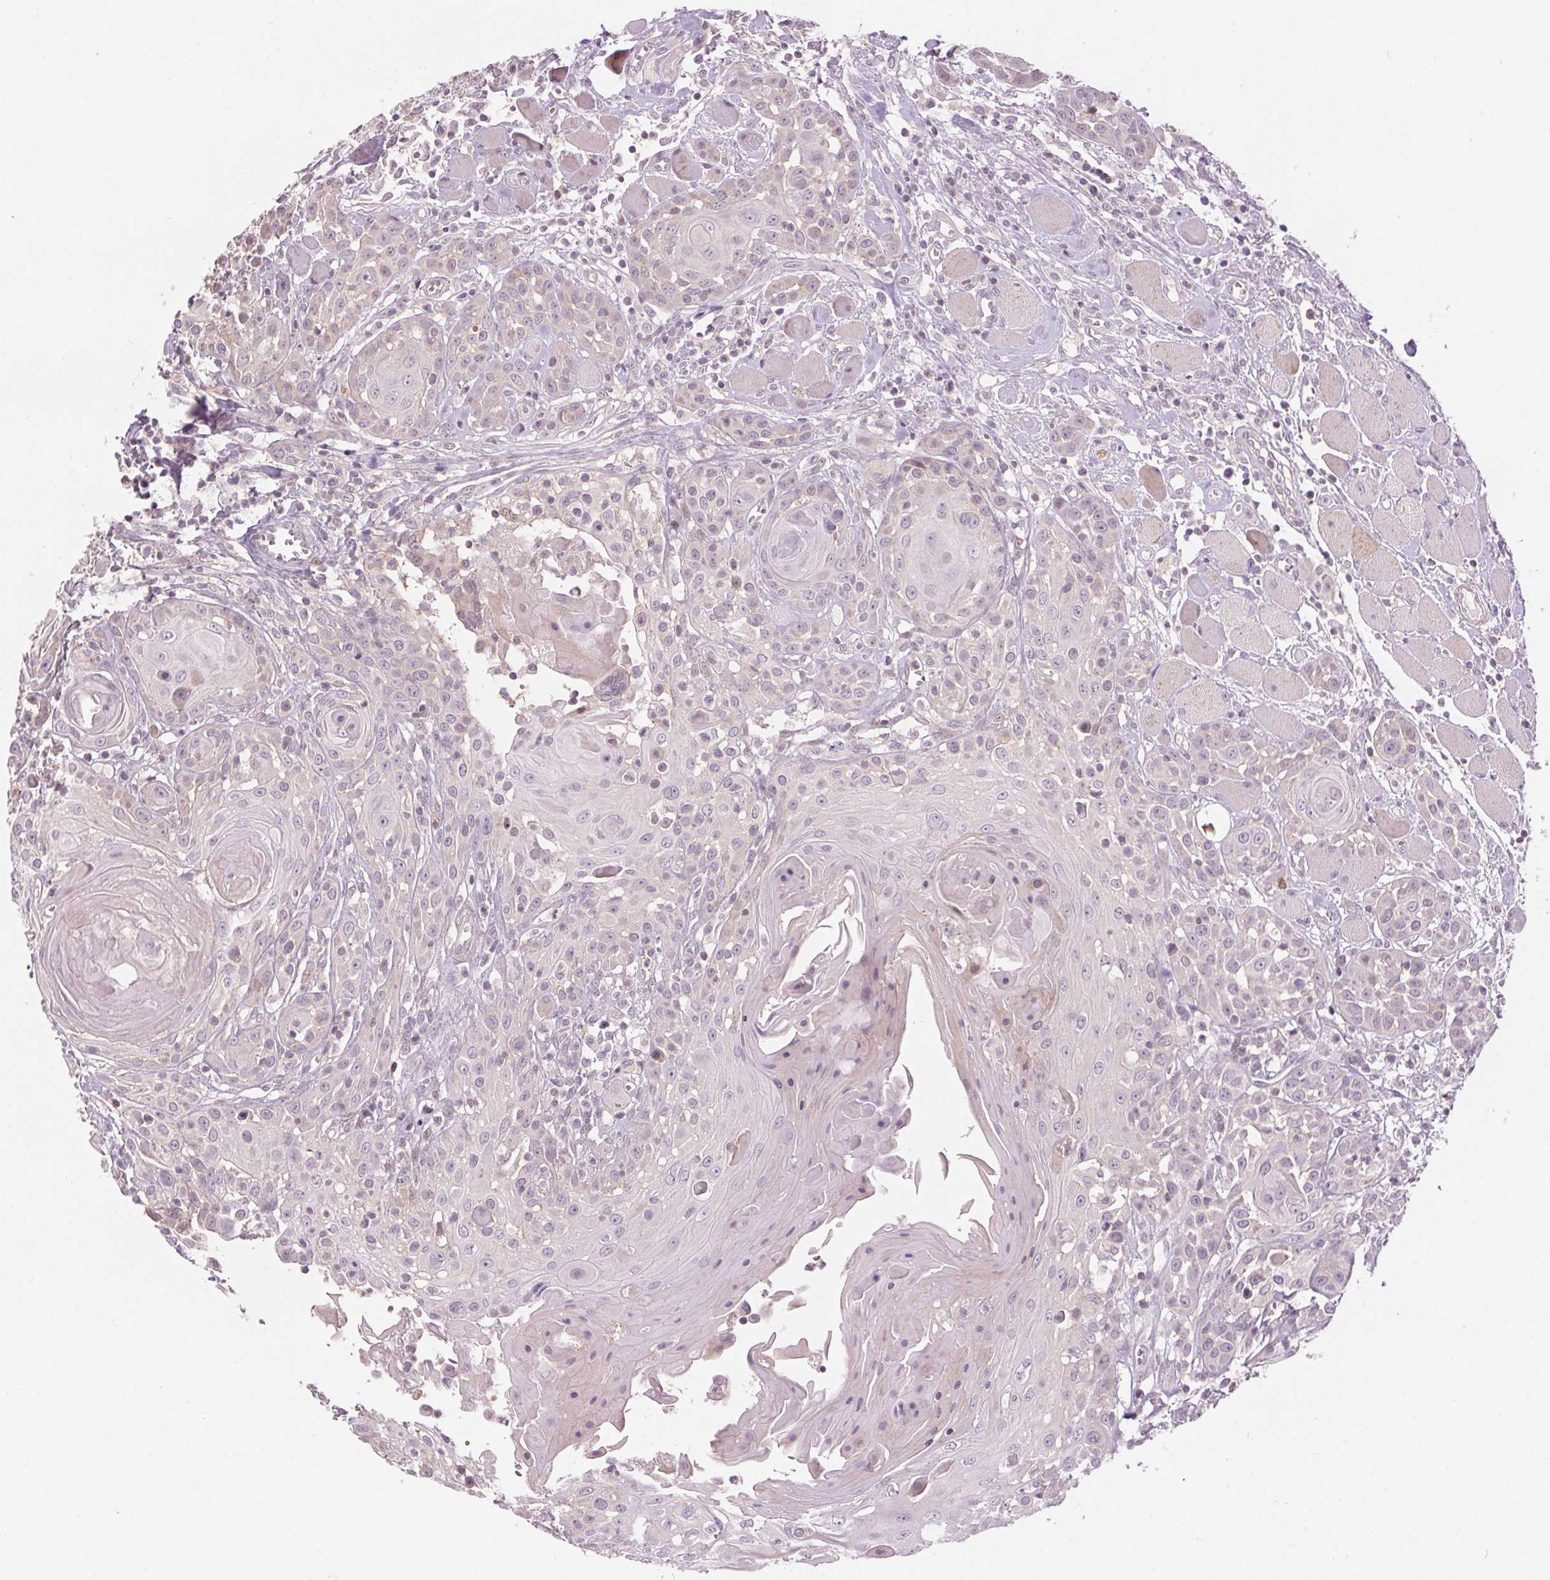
{"staining": {"intensity": "negative", "quantity": "none", "location": "none"}, "tissue": "head and neck cancer", "cell_type": "Tumor cells", "image_type": "cancer", "snomed": [{"axis": "morphology", "description": "Squamous cell carcinoma, NOS"}, {"axis": "topography", "description": "Head-Neck"}], "caption": "The micrograph exhibits no significant staining in tumor cells of head and neck cancer.", "gene": "HHLA2", "patient": {"sex": "female", "age": 80}}